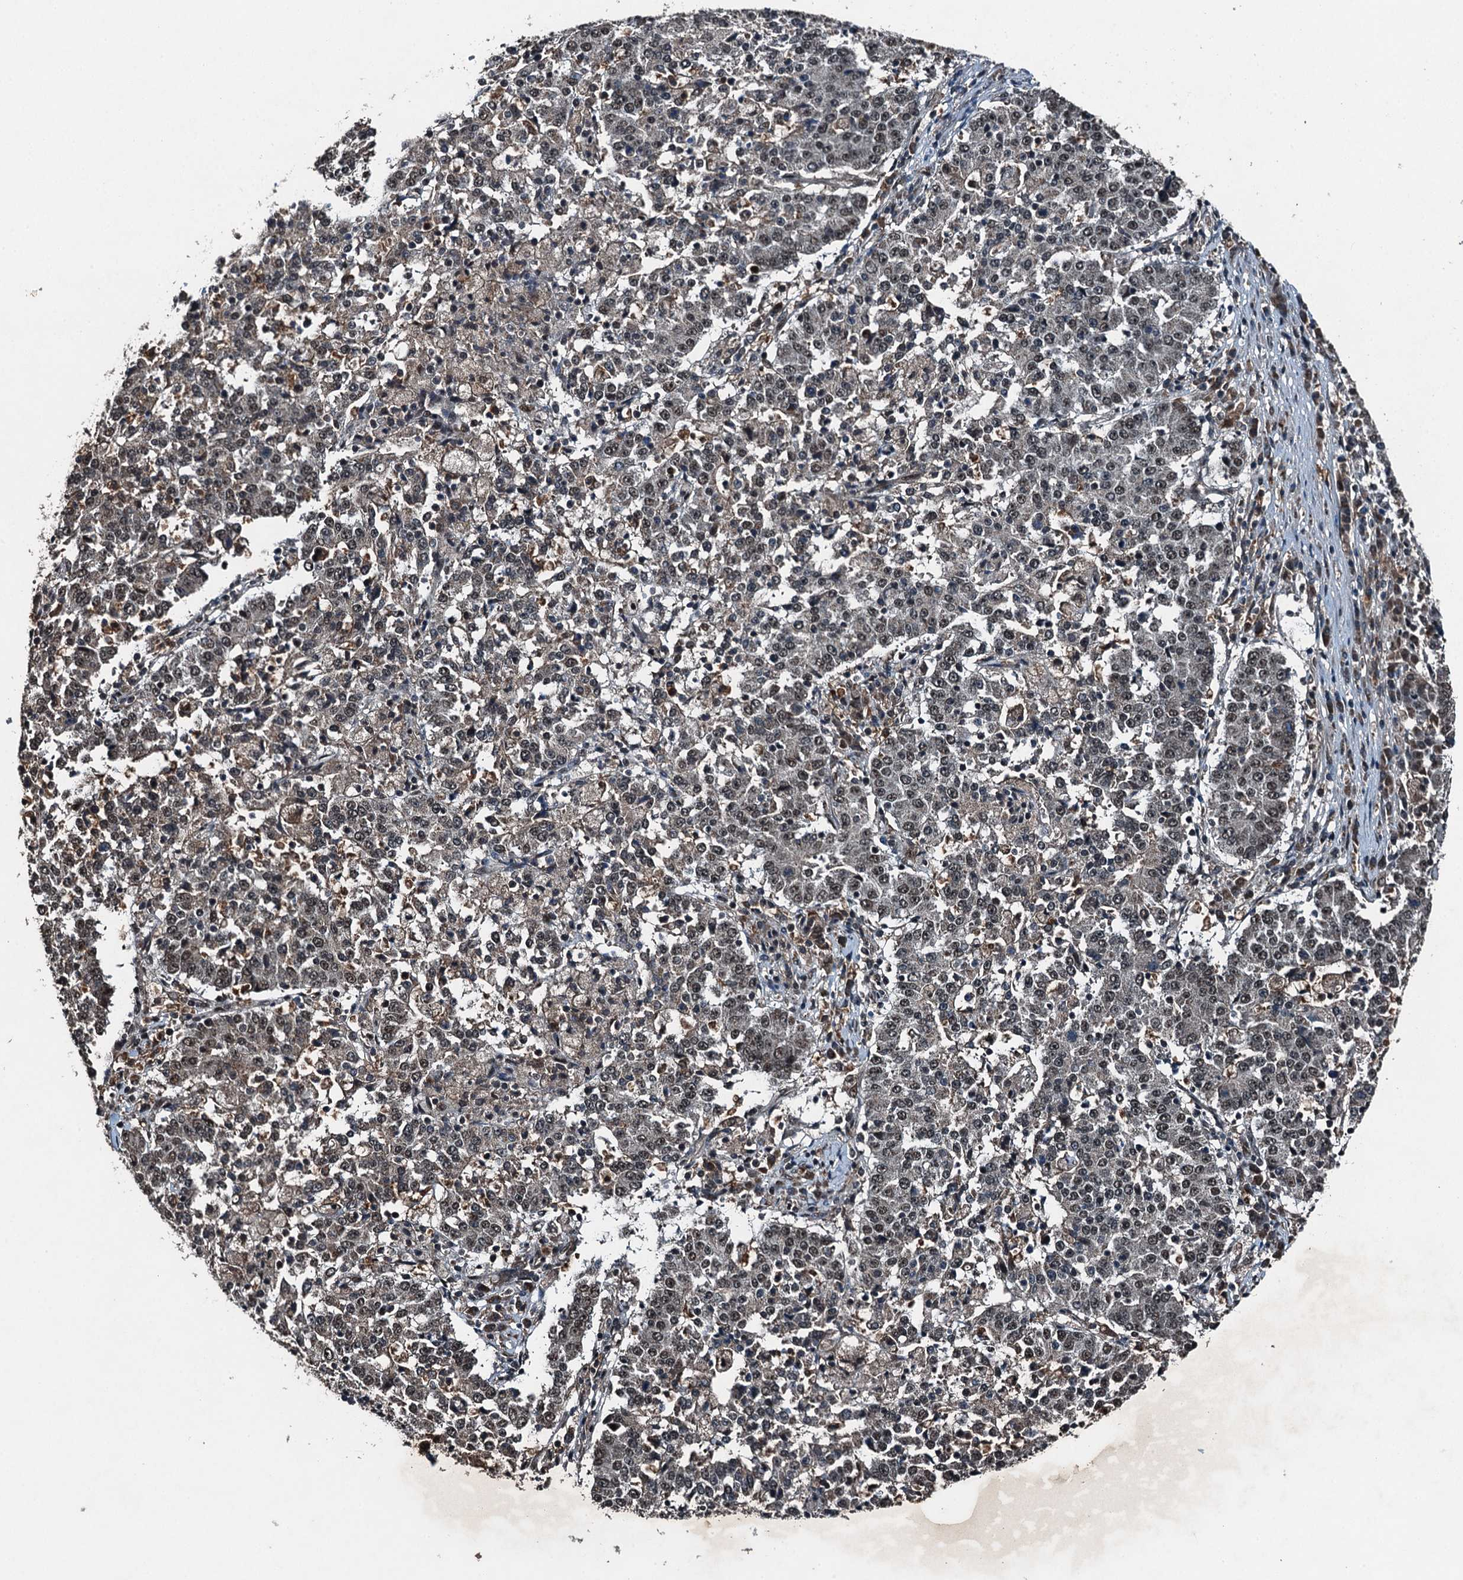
{"staining": {"intensity": "weak", "quantity": "25%-75%", "location": "nuclear"}, "tissue": "stomach cancer", "cell_type": "Tumor cells", "image_type": "cancer", "snomed": [{"axis": "morphology", "description": "Adenocarcinoma, NOS"}, {"axis": "topography", "description": "Stomach"}], "caption": "Immunohistochemical staining of human stomach cancer (adenocarcinoma) displays weak nuclear protein expression in approximately 25%-75% of tumor cells.", "gene": "UBXN6", "patient": {"sex": "male", "age": 59}}